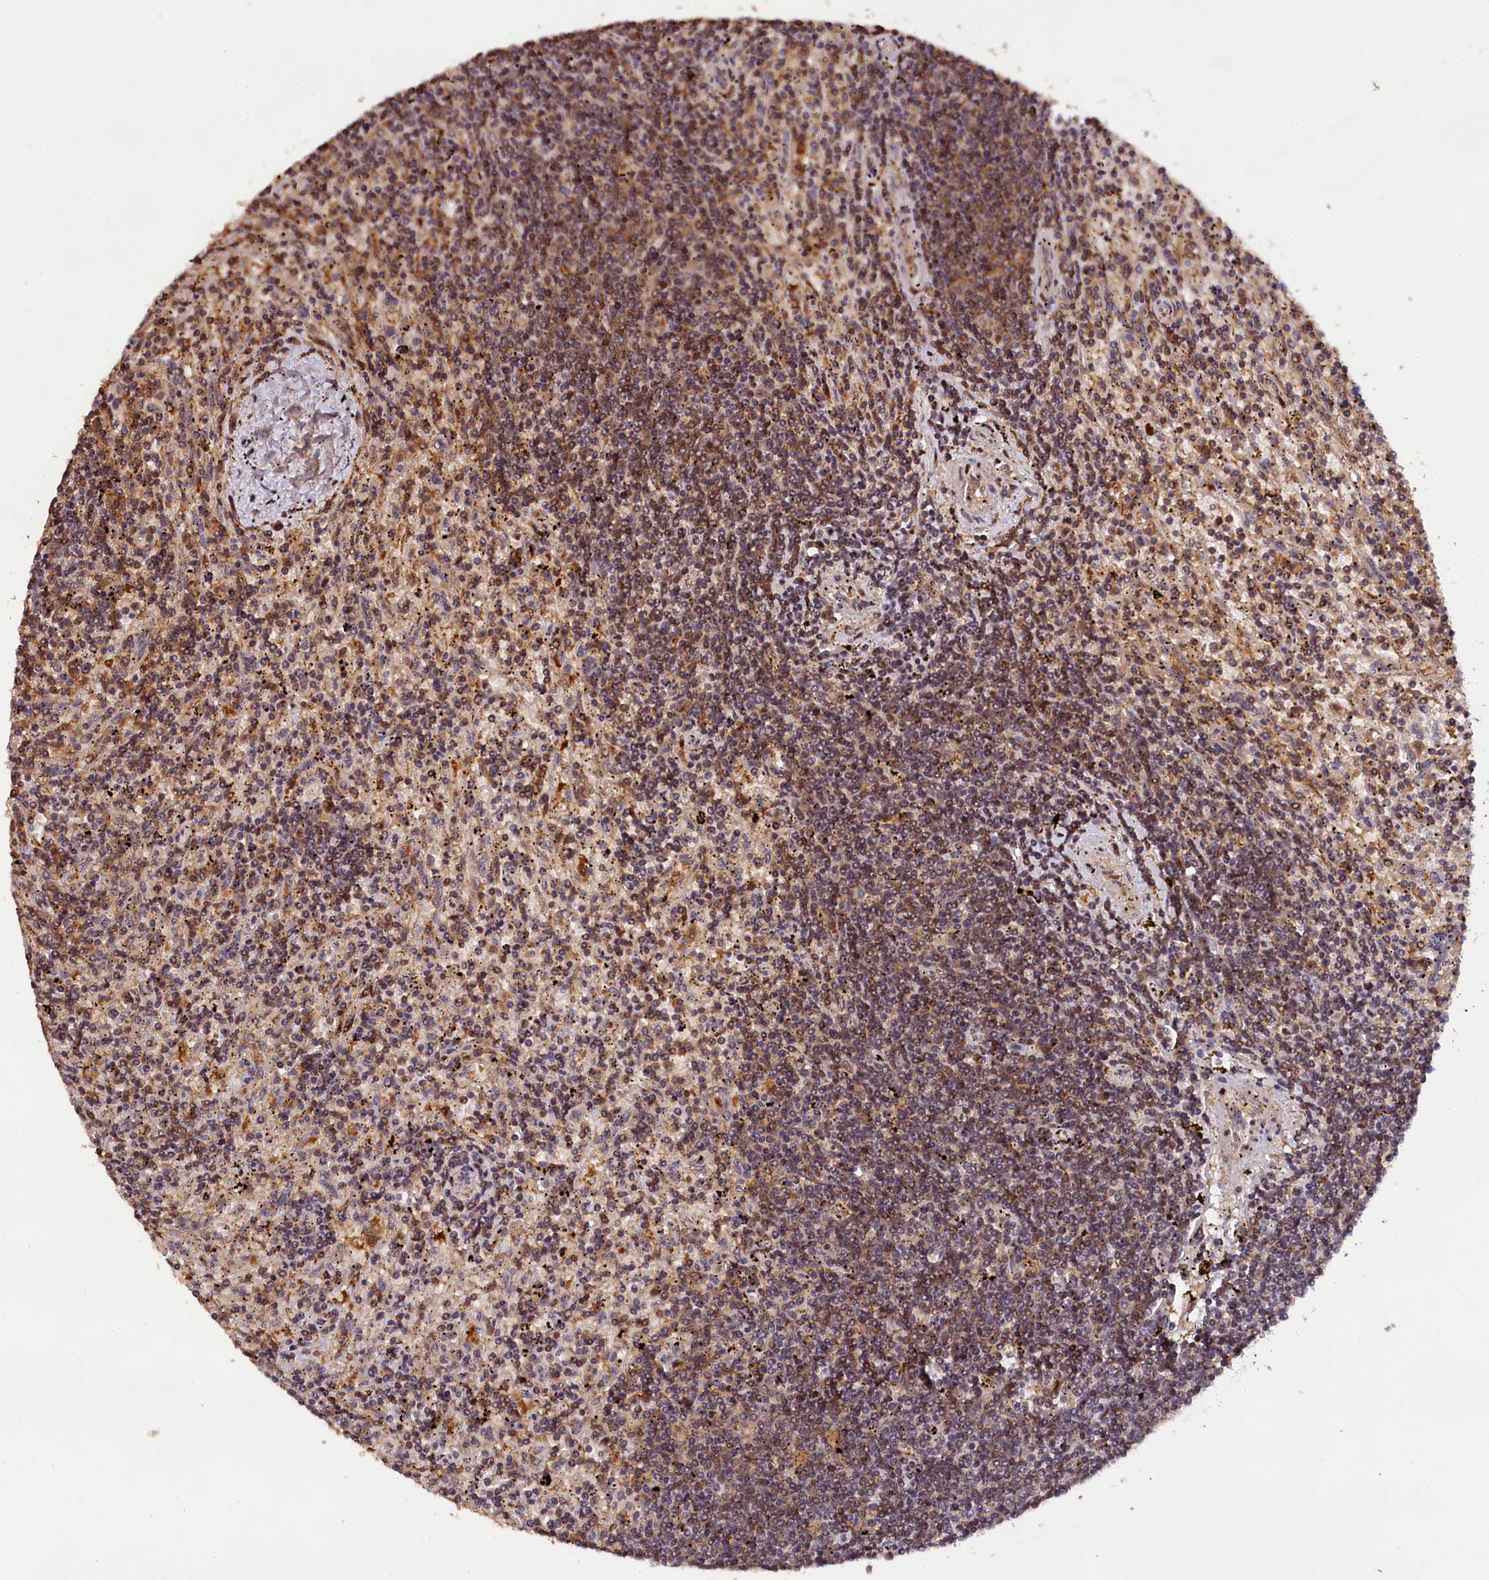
{"staining": {"intensity": "moderate", "quantity": "25%-75%", "location": "cytoplasmic/membranous"}, "tissue": "lymphoma", "cell_type": "Tumor cells", "image_type": "cancer", "snomed": [{"axis": "morphology", "description": "Malignant lymphoma, non-Hodgkin's type, Low grade"}, {"axis": "topography", "description": "Spleen"}], "caption": "An image of low-grade malignant lymphoma, non-Hodgkin's type stained for a protein shows moderate cytoplasmic/membranous brown staining in tumor cells. (DAB IHC with brightfield microscopy, high magnification).", "gene": "PHAF1", "patient": {"sex": "male", "age": 76}}